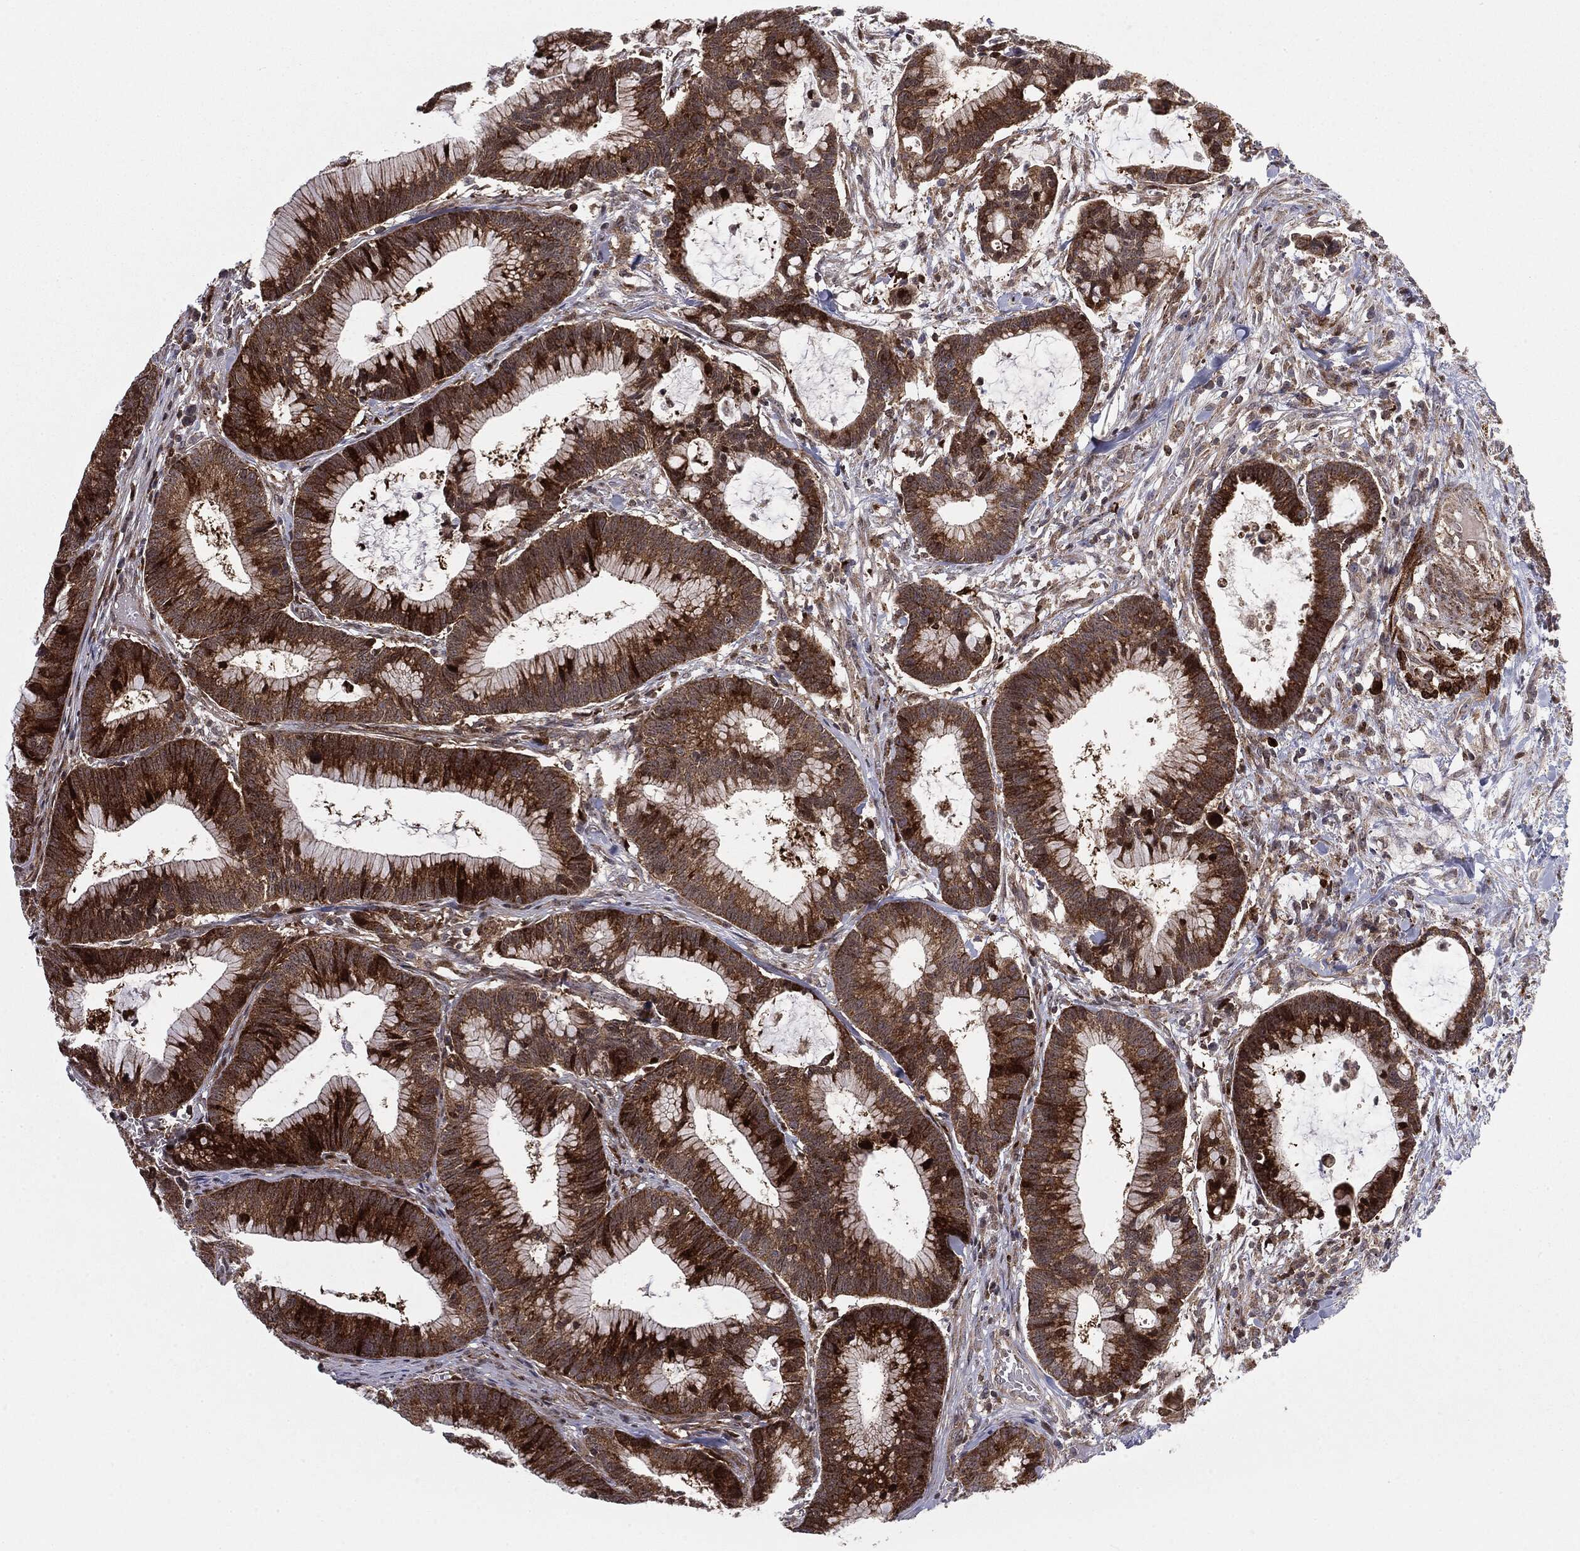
{"staining": {"intensity": "moderate", "quantity": ">75%", "location": "cytoplasmic/membranous"}, "tissue": "colorectal cancer", "cell_type": "Tumor cells", "image_type": "cancer", "snomed": [{"axis": "morphology", "description": "Adenocarcinoma, NOS"}, {"axis": "topography", "description": "Colon"}], "caption": "A high-resolution histopathology image shows IHC staining of colorectal cancer (adenocarcinoma), which displays moderate cytoplasmic/membranous staining in approximately >75% of tumor cells. Nuclei are stained in blue.", "gene": "PTEN", "patient": {"sex": "female", "age": 78}}